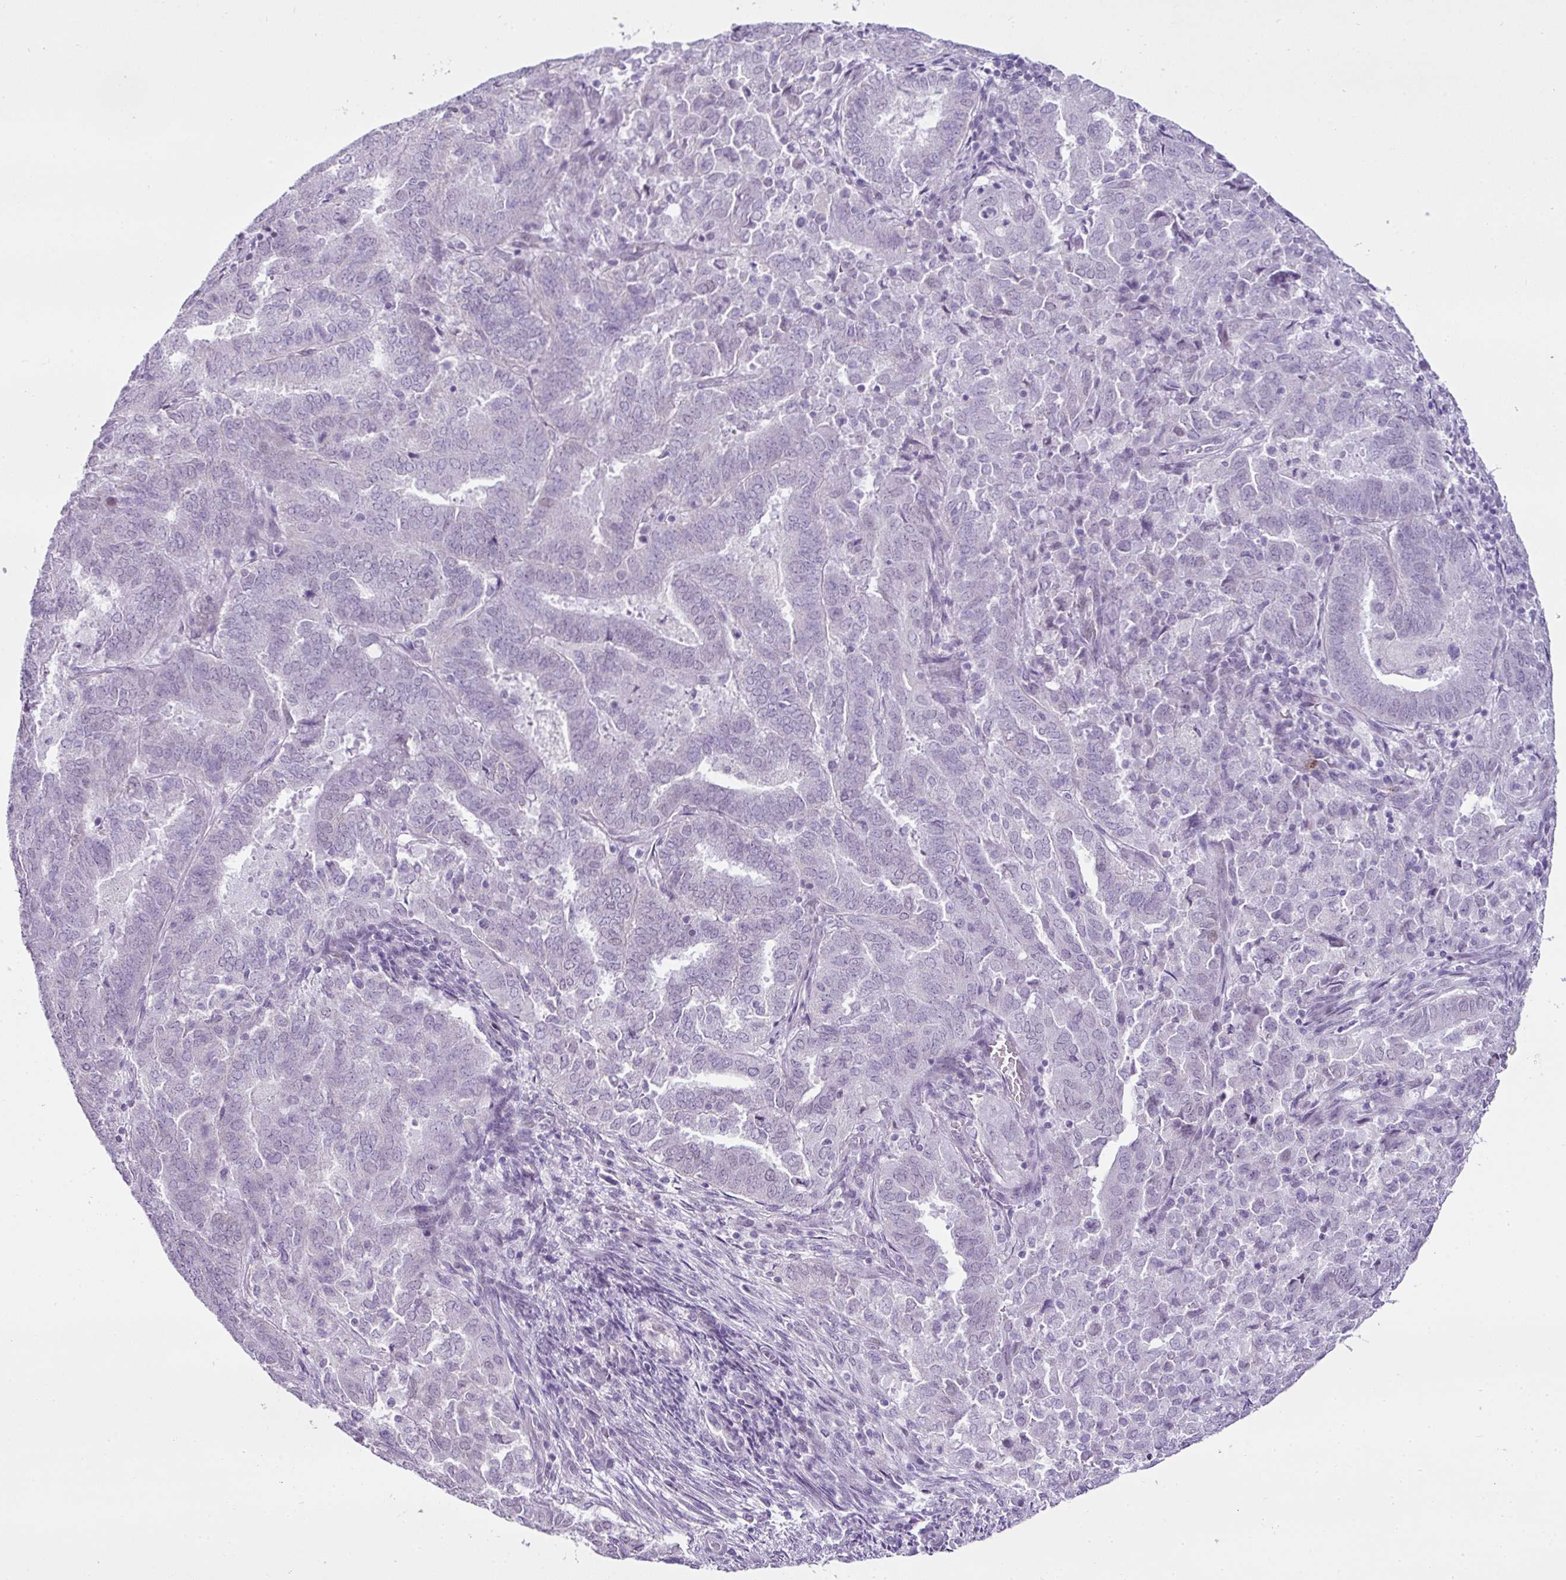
{"staining": {"intensity": "negative", "quantity": "none", "location": "none"}, "tissue": "endometrial cancer", "cell_type": "Tumor cells", "image_type": "cancer", "snomed": [{"axis": "morphology", "description": "Adenocarcinoma, NOS"}, {"axis": "topography", "description": "Endometrium"}], "caption": "Protein analysis of adenocarcinoma (endometrial) shows no significant positivity in tumor cells. Nuclei are stained in blue.", "gene": "CMTM5", "patient": {"sex": "female", "age": 72}}